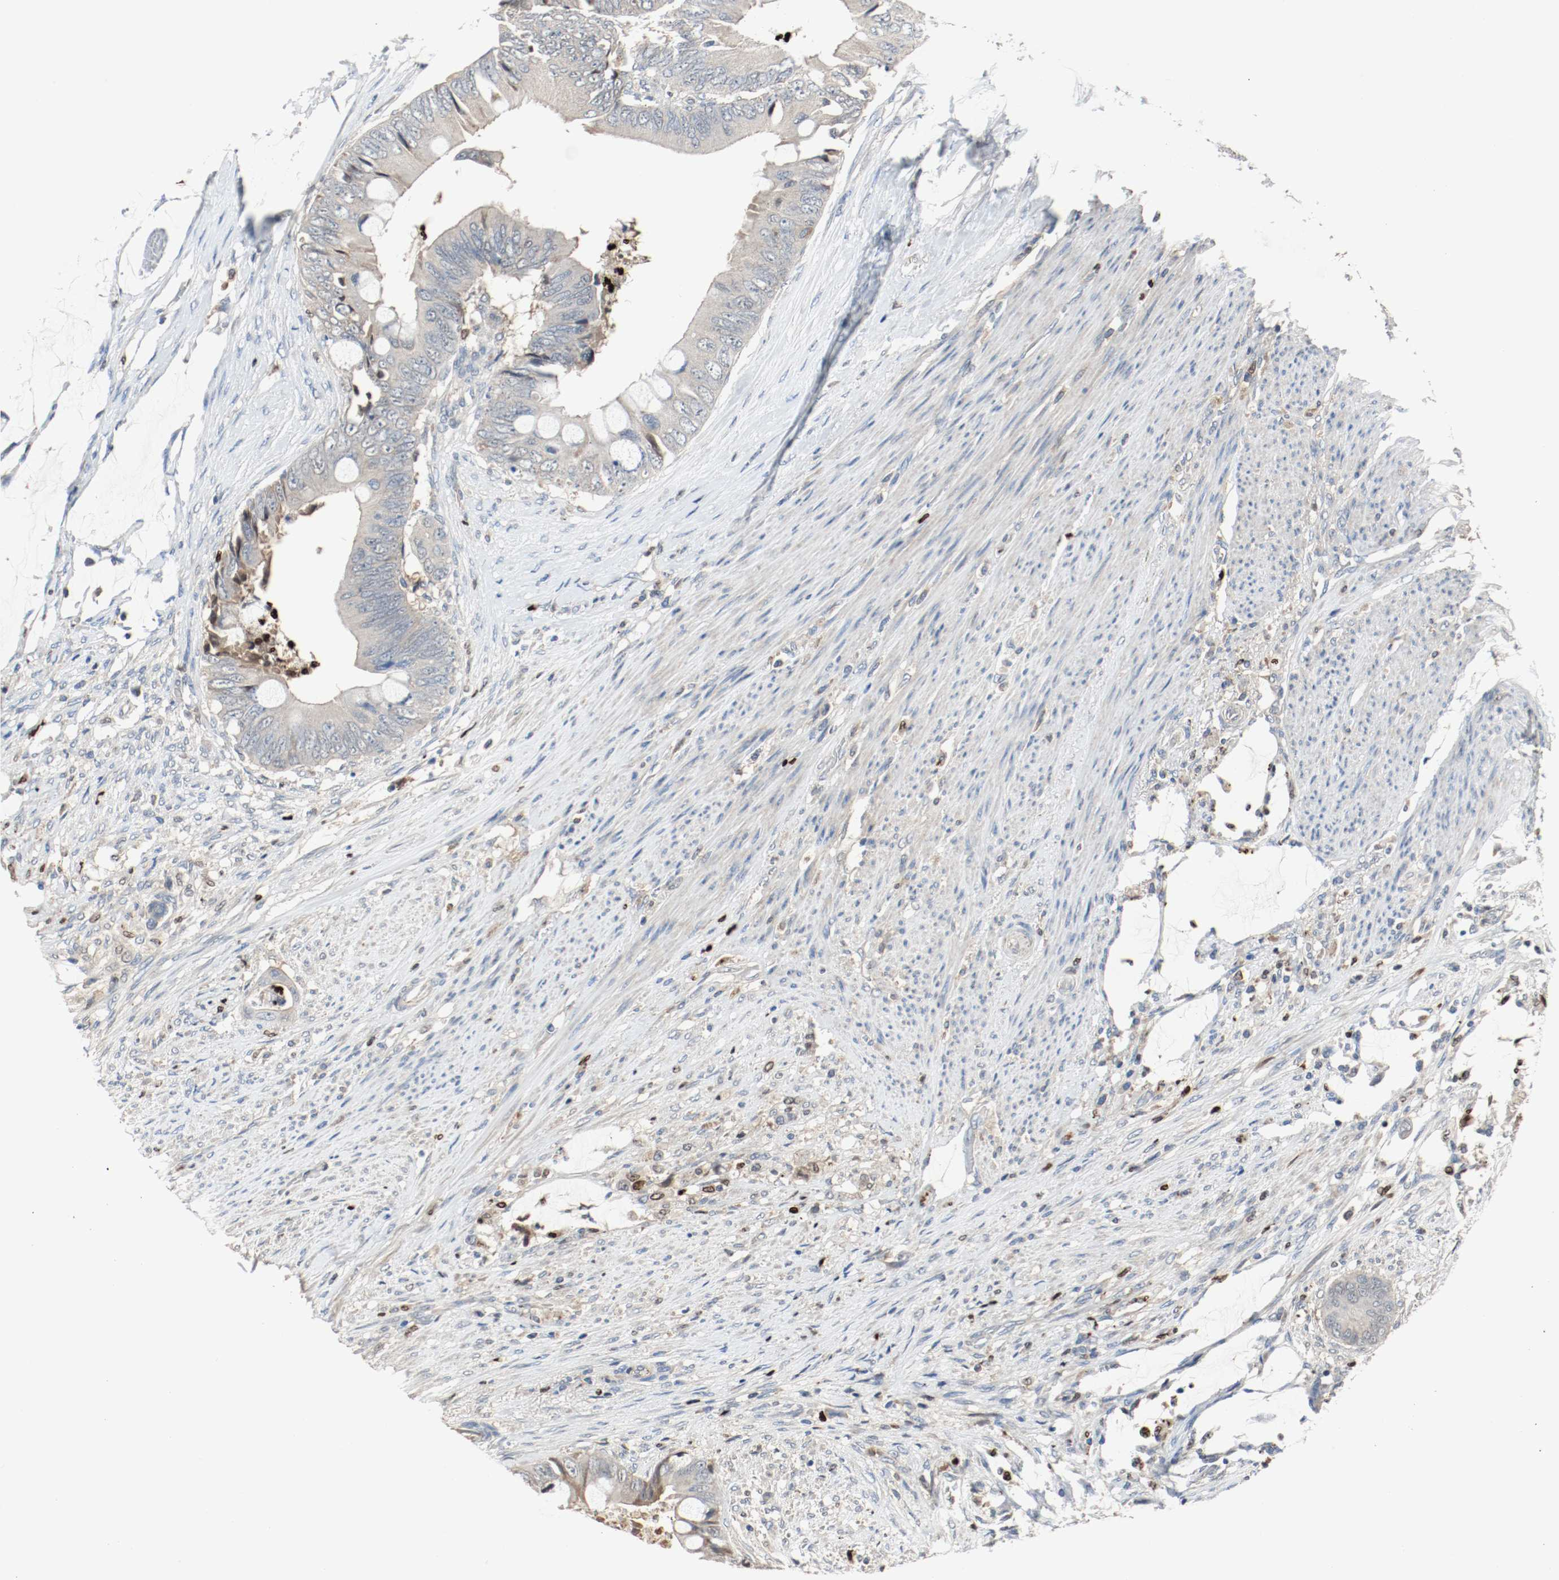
{"staining": {"intensity": "negative", "quantity": "none", "location": "none"}, "tissue": "colorectal cancer", "cell_type": "Tumor cells", "image_type": "cancer", "snomed": [{"axis": "morphology", "description": "Adenocarcinoma, NOS"}, {"axis": "topography", "description": "Rectum"}], "caption": "This is an immunohistochemistry histopathology image of human colorectal cancer. There is no positivity in tumor cells.", "gene": "BLK", "patient": {"sex": "female", "age": 77}}